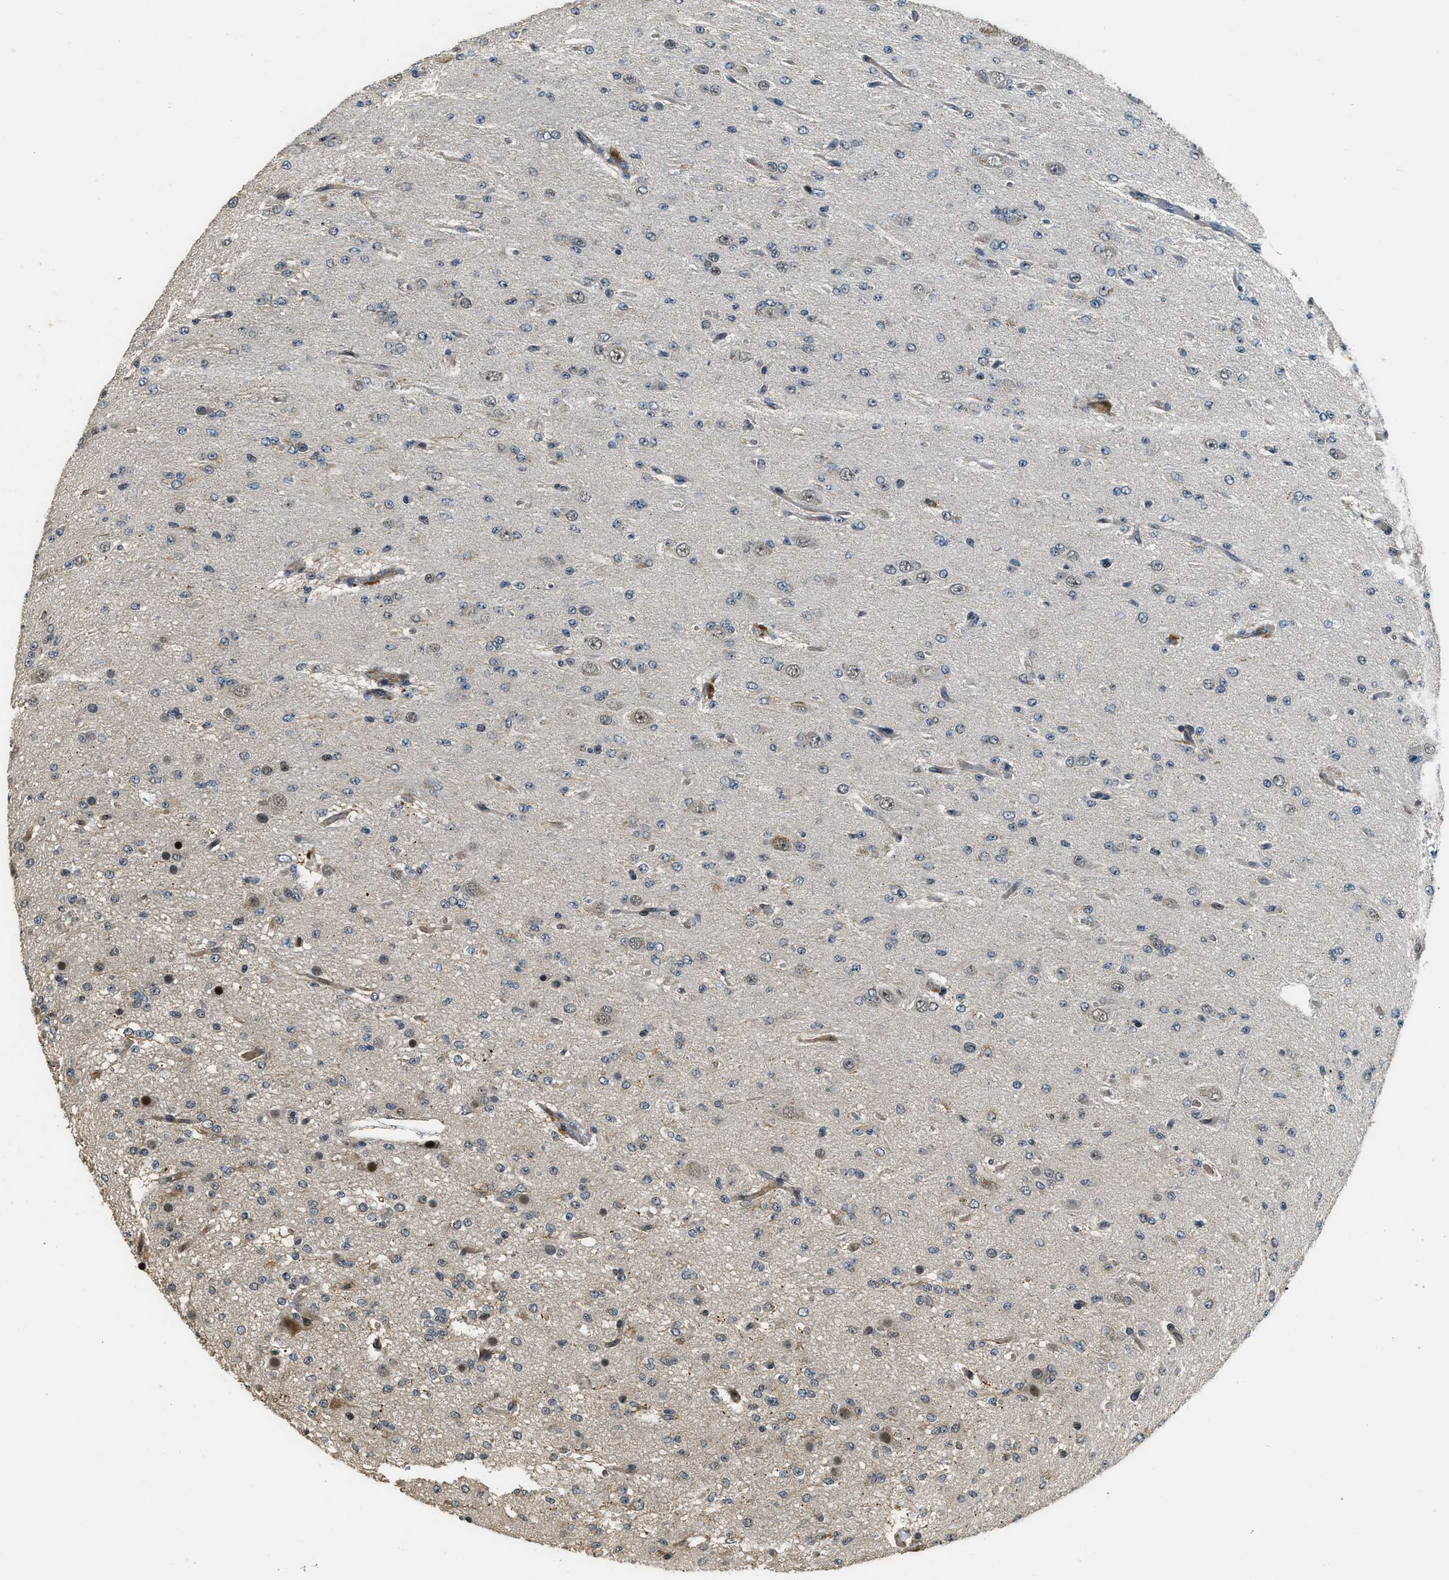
{"staining": {"intensity": "negative", "quantity": "none", "location": "none"}, "tissue": "glioma", "cell_type": "Tumor cells", "image_type": "cancer", "snomed": [{"axis": "morphology", "description": "Glioma, malignant, Low grade"}, {"axis": "topography", "description": "Brain"}], "caption": "The photomicrograph displays no significant staining in tumor cells of malignant glioma (low-grade). (DAB (3,3'-diaminobenzidine) immunohistochemistry (IHC) visualized using brightfield microscopy, high magnification).", "gene": "MED21", "patient": {"sex": "male", "age": 38}}